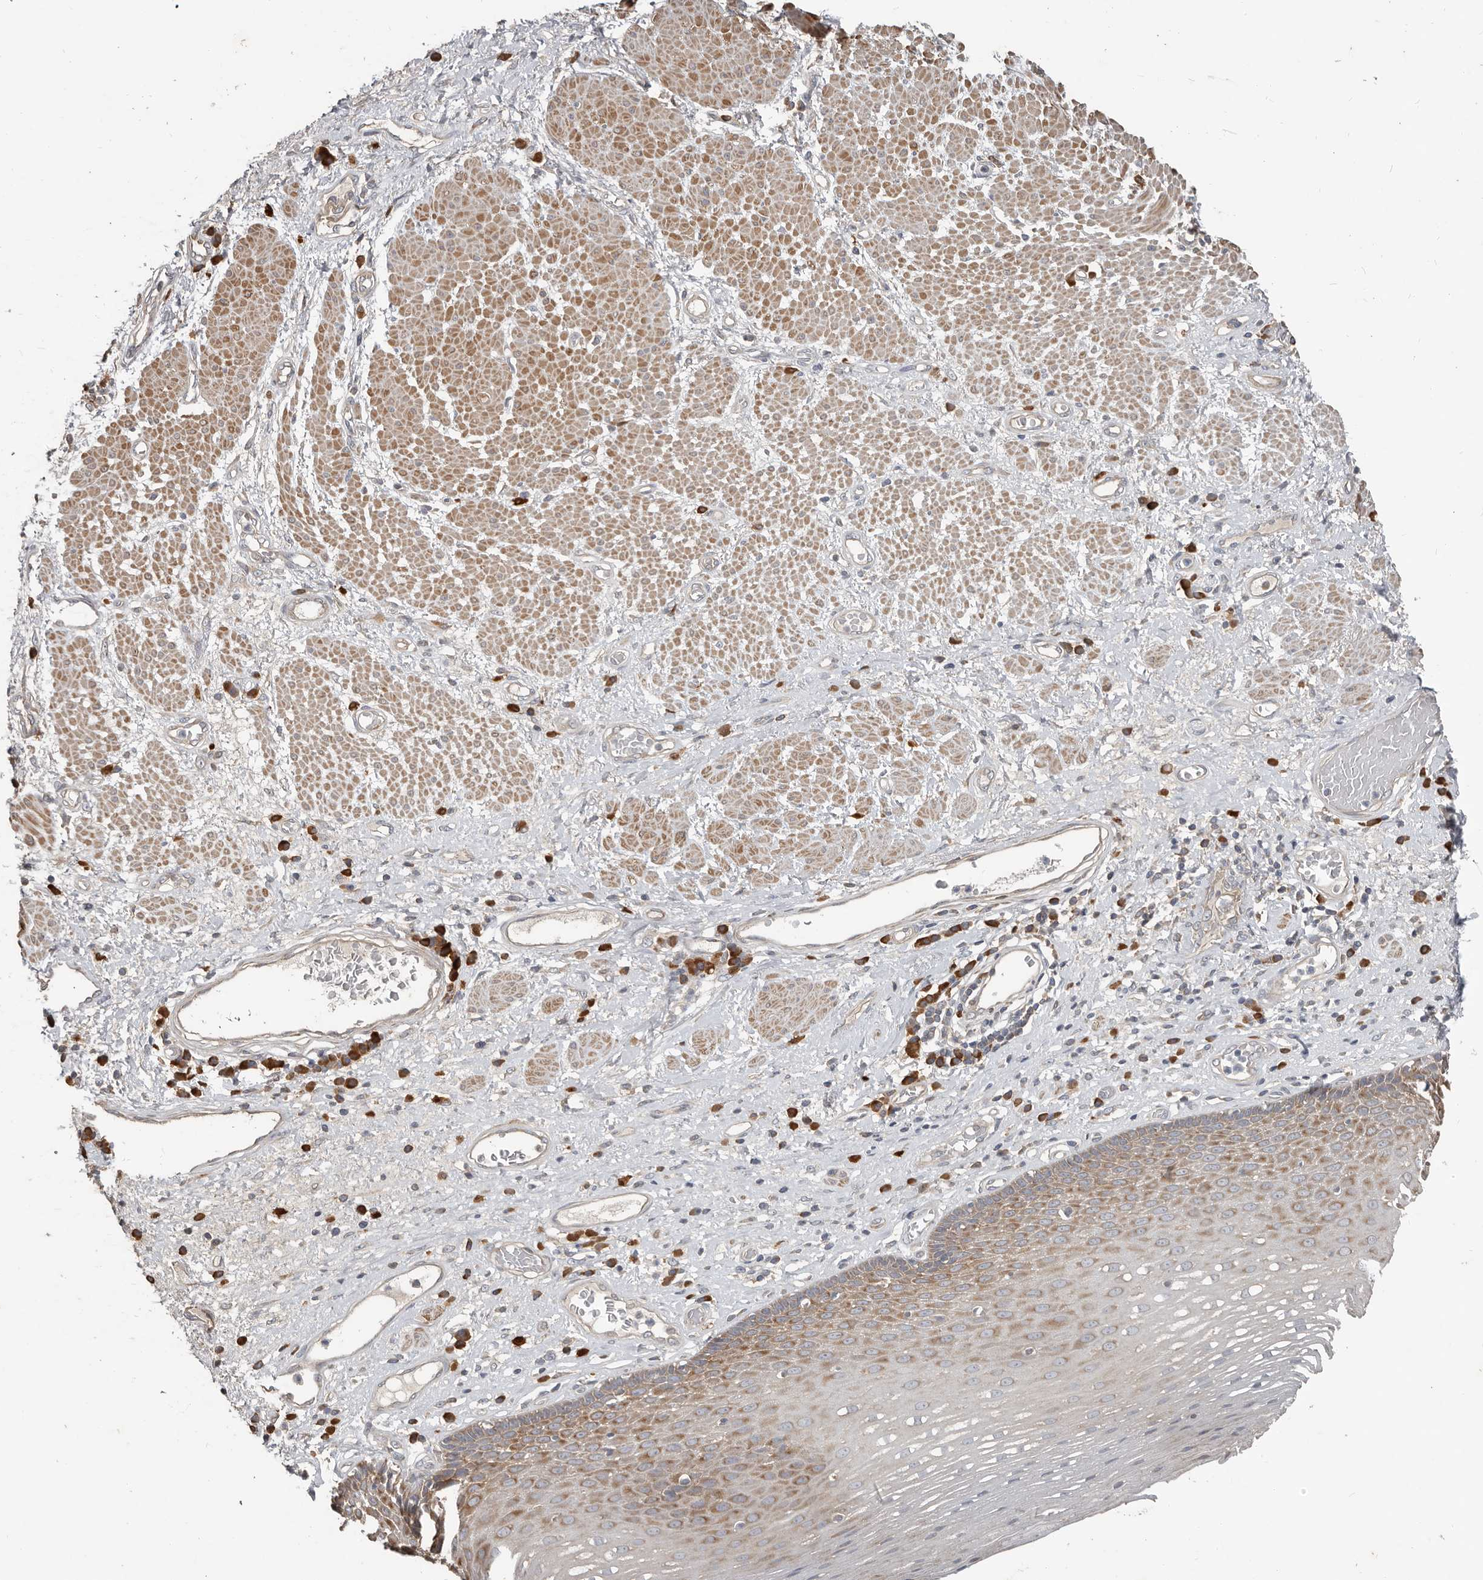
{"staining": {"intensity": "moderate", "quantity": ">75%", "location": "cytoplasmic/membranous"}, "tissue": "esophagus", "cell_type": "Squamous epithelial cells", "image_type": "normal", "snomed": [{"axis": "morphology", "description": "Normal tissue, NOS"}, {"axis": "morphology", "description": "Adenocarcinoma, NOS"}, {"axis": "topography", "description": "Esophagus"}], "caption": "Benign esophagus displays moderate cytoplasmic/membranous positivity in approximately >75% of squamous epithelial cells, visualized by immunohistochemistry.", "gene": "AKNAD1", "patient": {"sex": "male", "age": 62}}